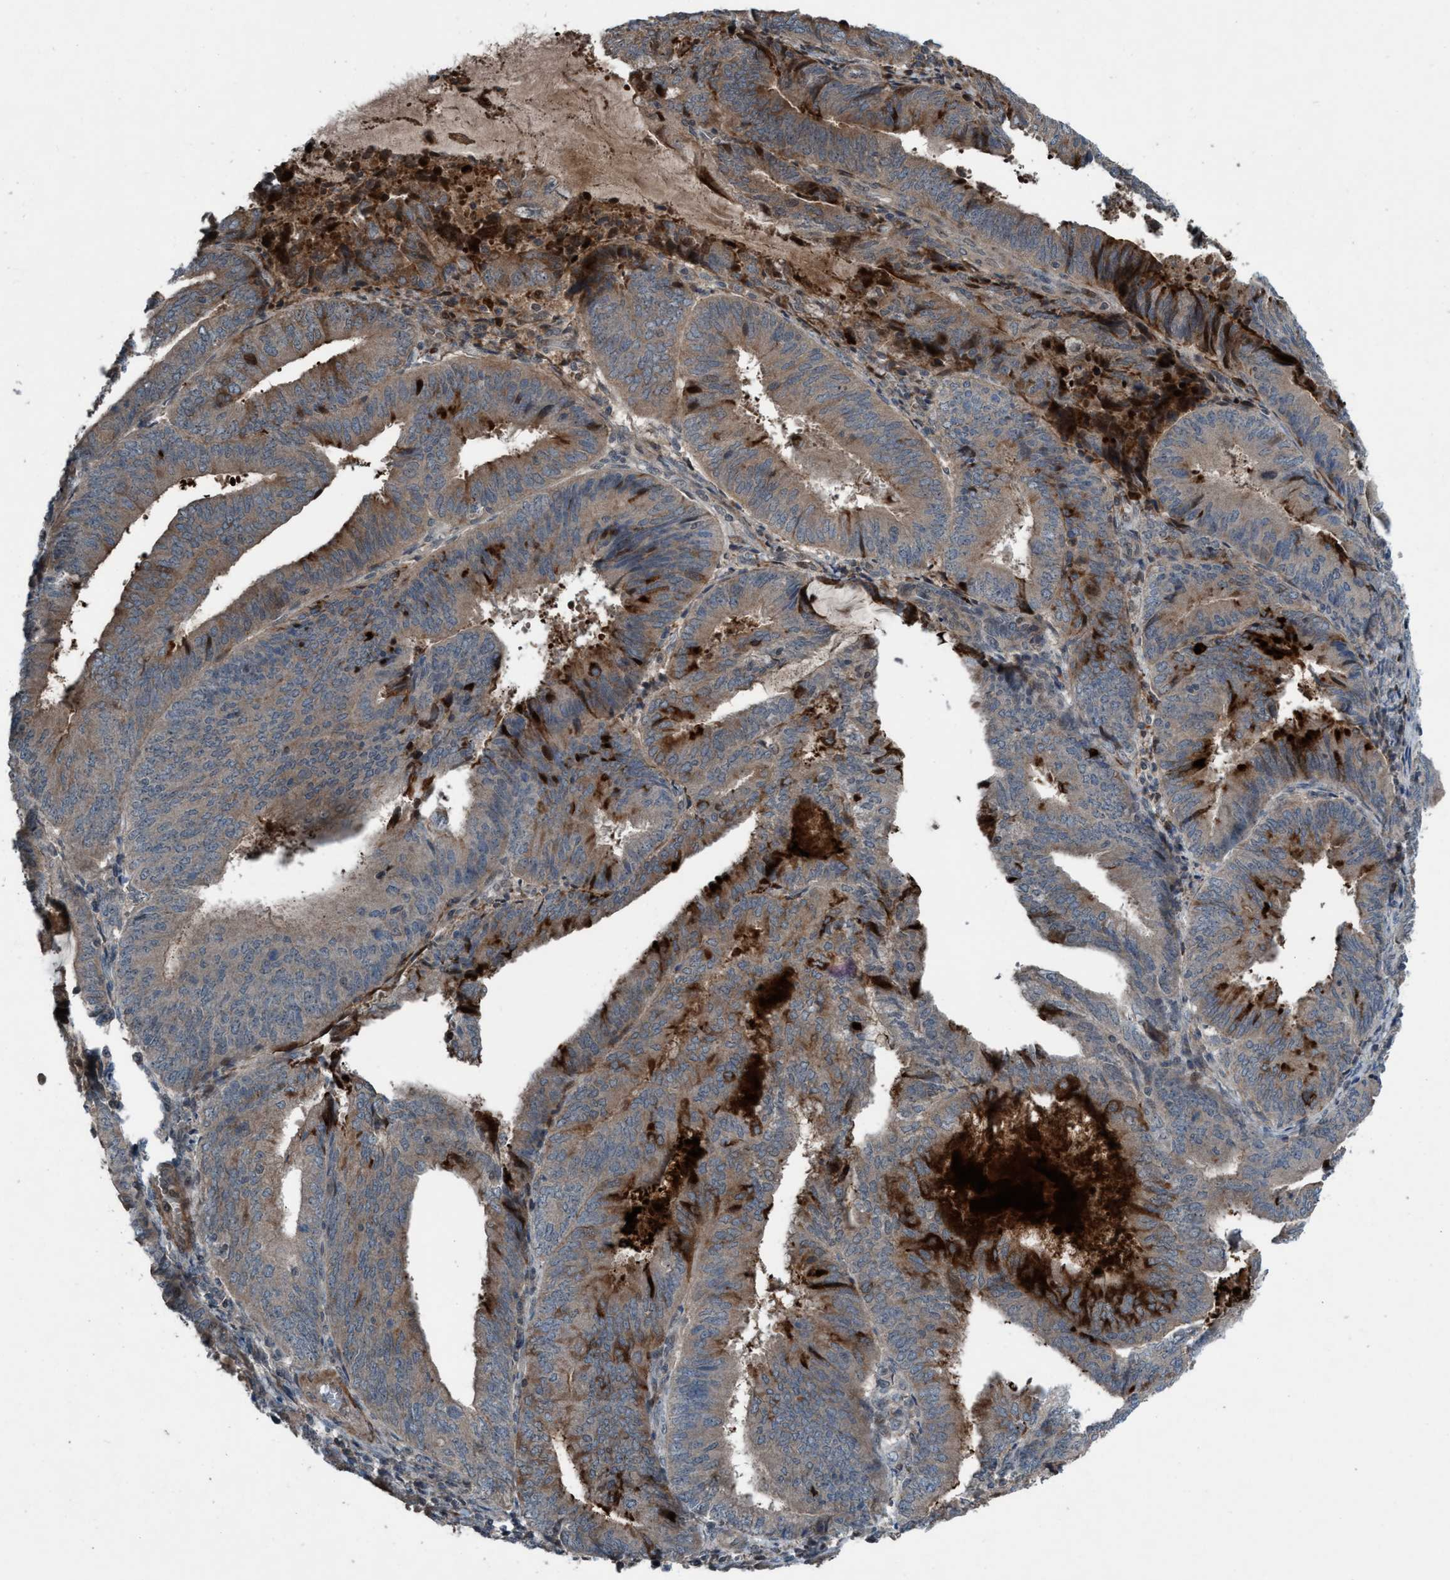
{"staining": {"intensity": "strong", "quantity": "<25%", "location": "cytoplasmic/membranous"}, "tissue": "endometrial cancer", "cell_type": "Tumor cells", "image_type": "cancer", "snomed": [{"axis": "morphology", "description": "Adenocarcinoma, NOS"}, {"axis": "topography", "description": "Endometrium"}], "caption": "Tumor cells reveal medium levels of strong cytoplasmic/membranous positivity in about <25% of cells in human adenocarcinoma (endometrial).", "gene": "NISCH", "patient": {"sex": "female", "age": 81}}